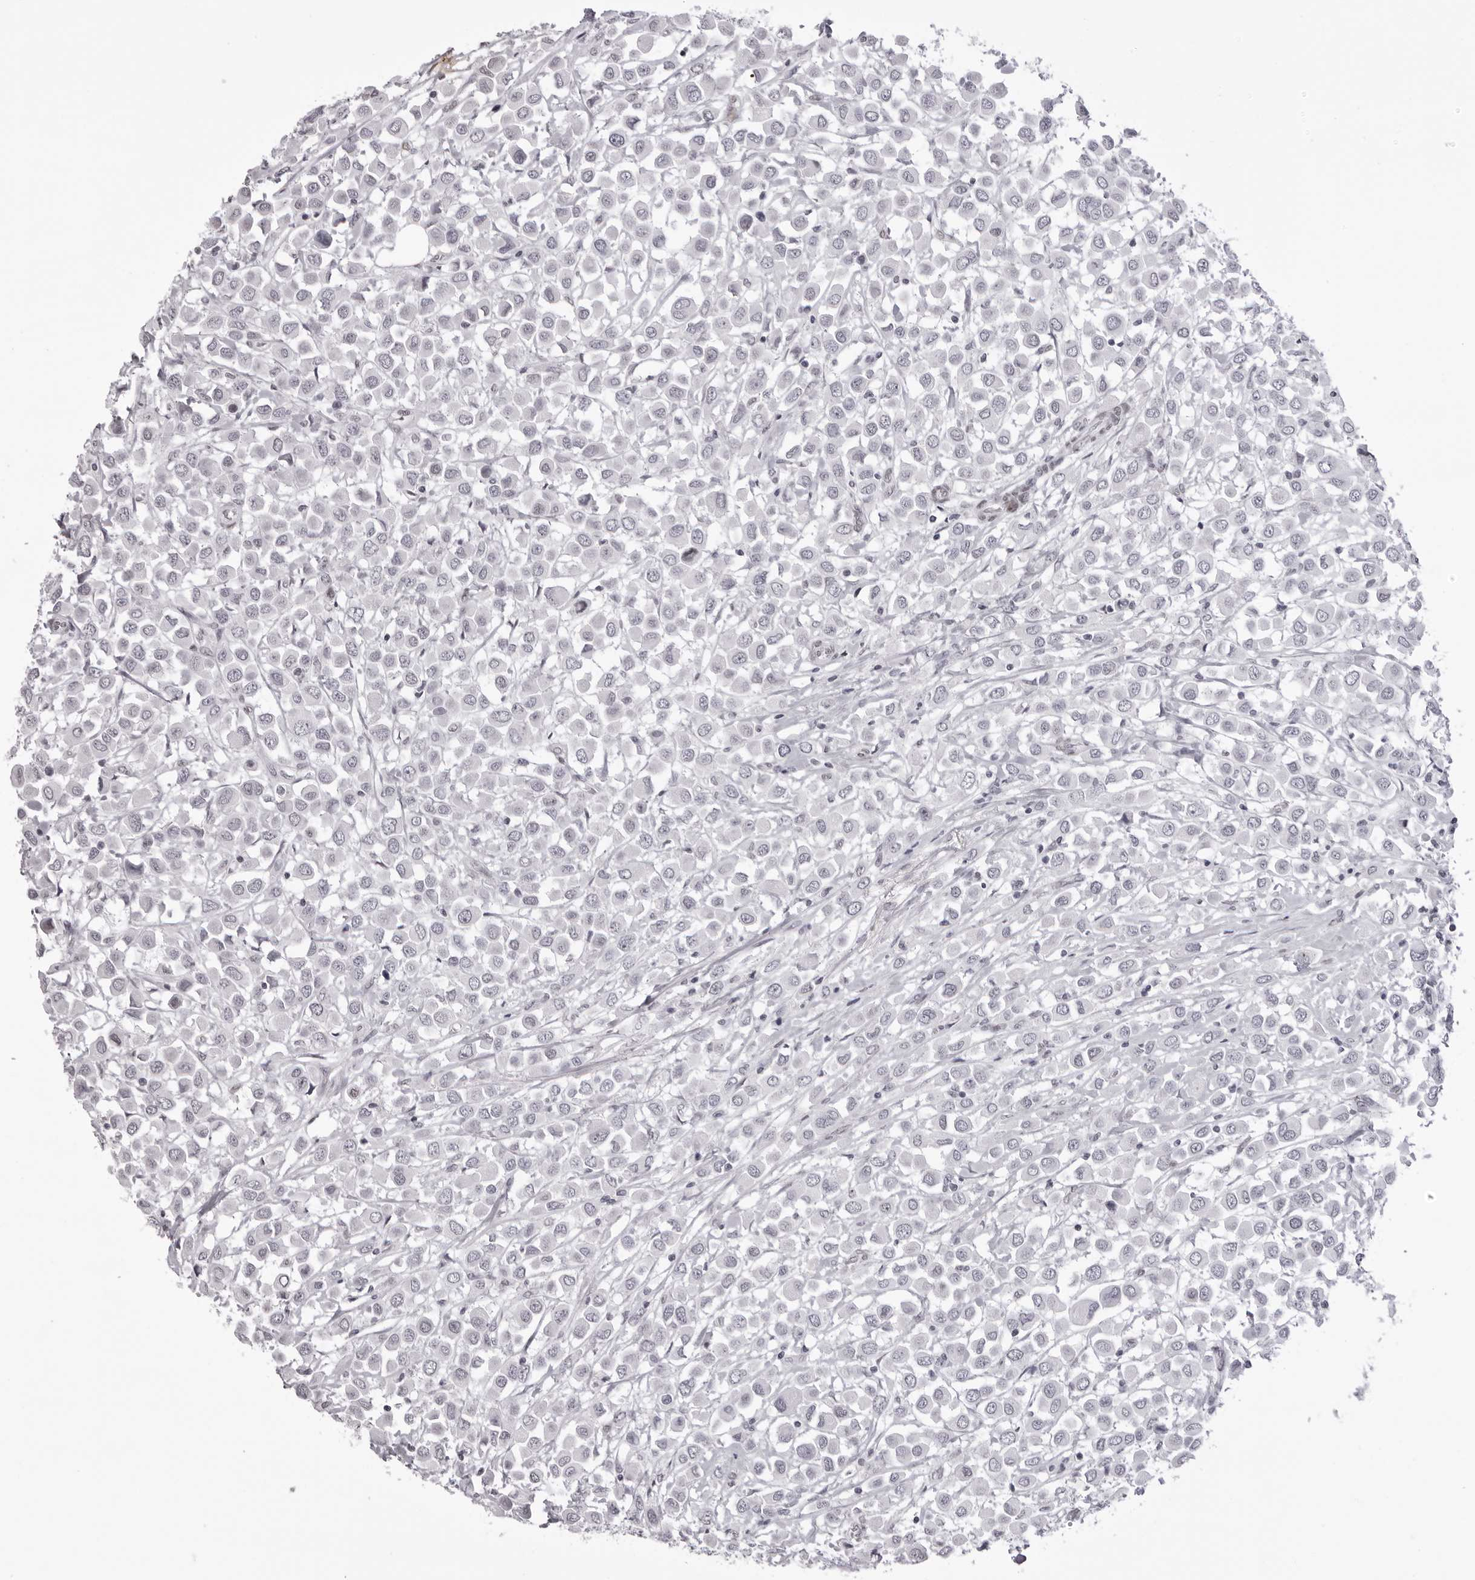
{"staining": {"intensity": "negative", "quantity": "none", "location": "none"}, "tissue": "breast cancer", "cell_type": "Tumor cells", "image_type": "cancer", "snomed": [{"axis": "morphology", "description": "Duct carcinoma"}, {"axis": "topography", "description": "Breast"}], "caption": "Immunohistochemistry image of human breast infiltrating ductal carcinoma stained for a protein (brown), which reveals no staining in tumor cells.", "gene": "MAFK", "patient": {"sex": "female", "age": 61}}